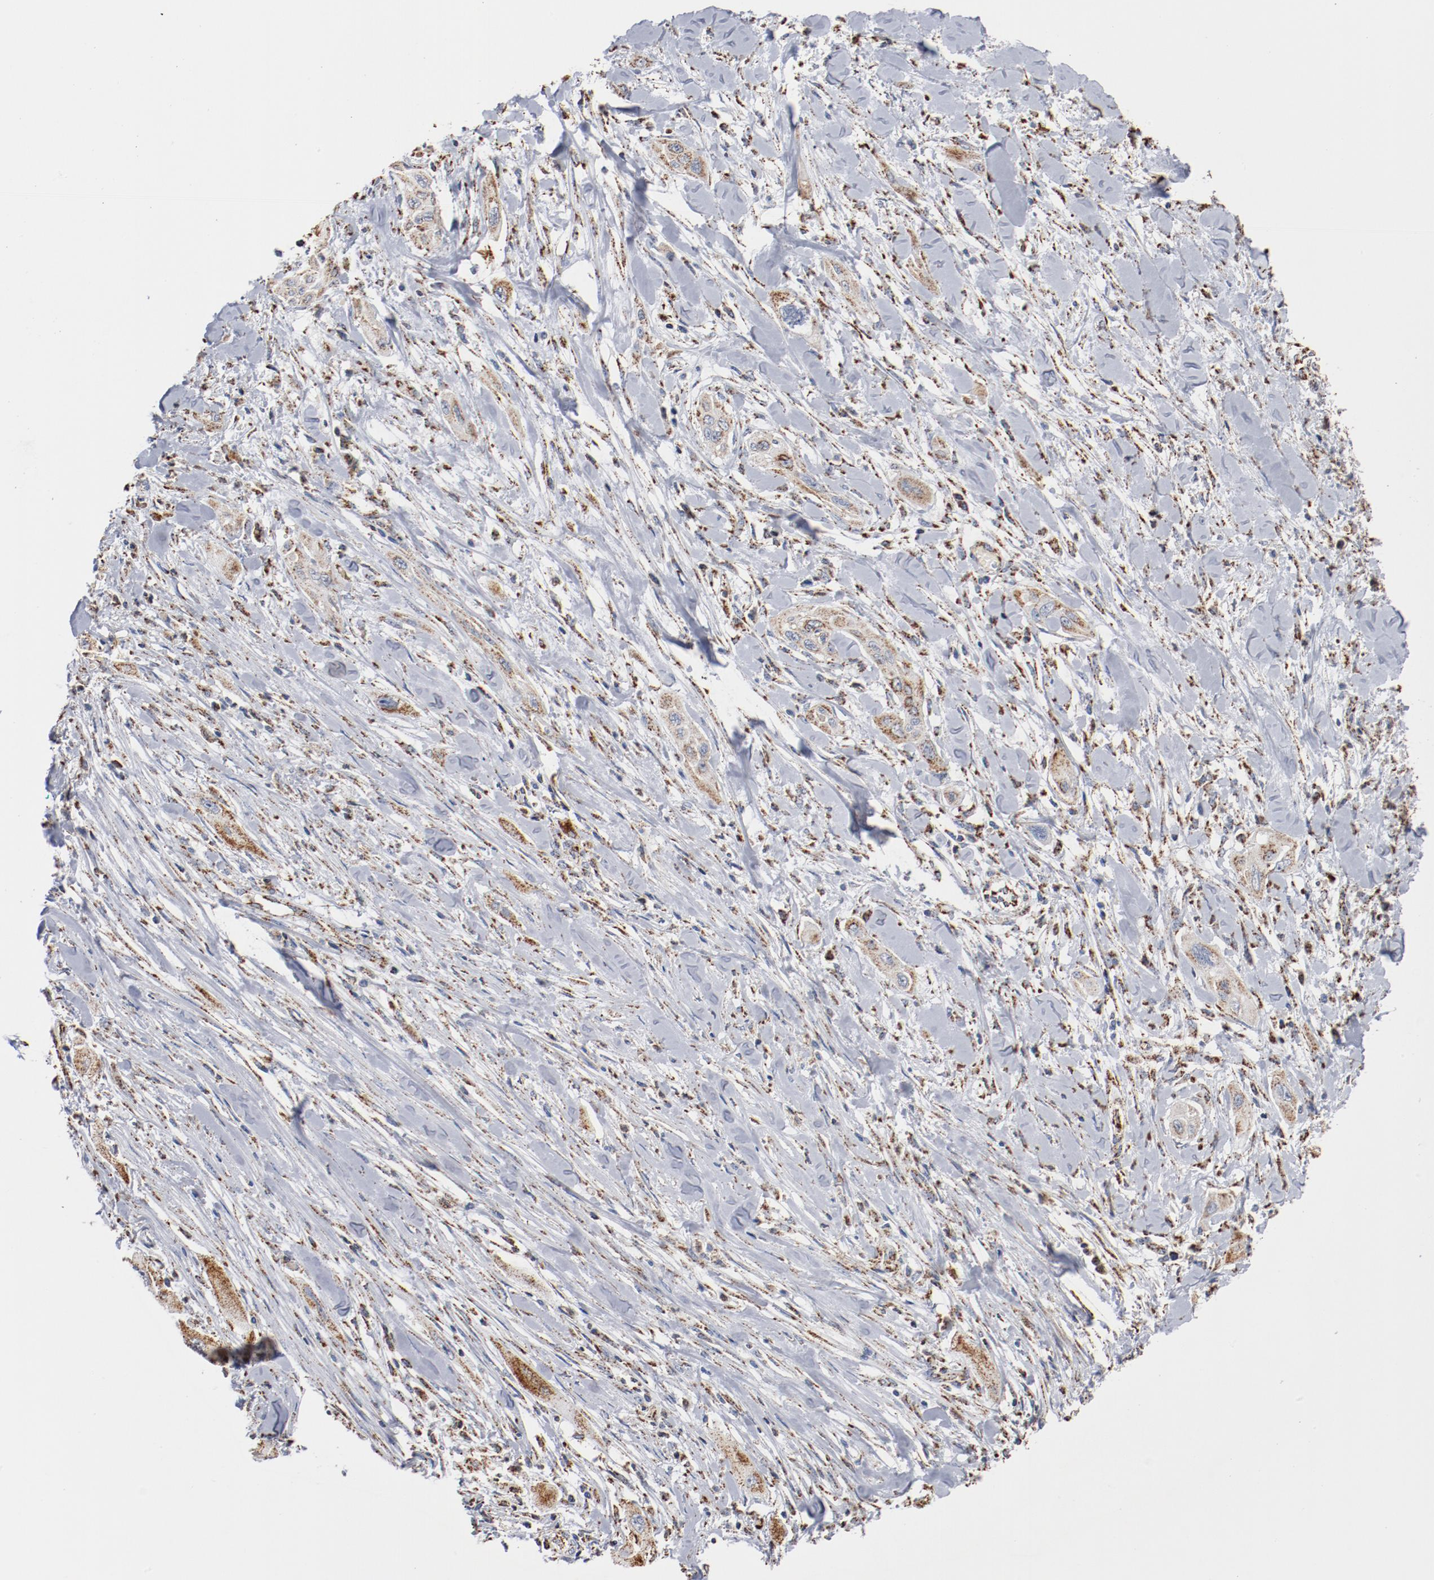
{"staining": {"intensity": "moderate", "quantity": ">75%", "location": "cytoplasmic/membranous"}, "tissue": "lung cancer", "cell_type": "Tumor cells", "image_type": "cancer", "snomed": [{"axis": "morphology", "description": "Squamous cell carcinoma, NOS"}, {"axis": "topography", "description": "Lung"}], "caption": "Lung squamous cell carcinoma stained for a protein demonstrates moderate cytoplasmic/membranous positivity in tumor cells.", "gene": "NDUFS4", "patient": {"sex": "female", "age": 47}}